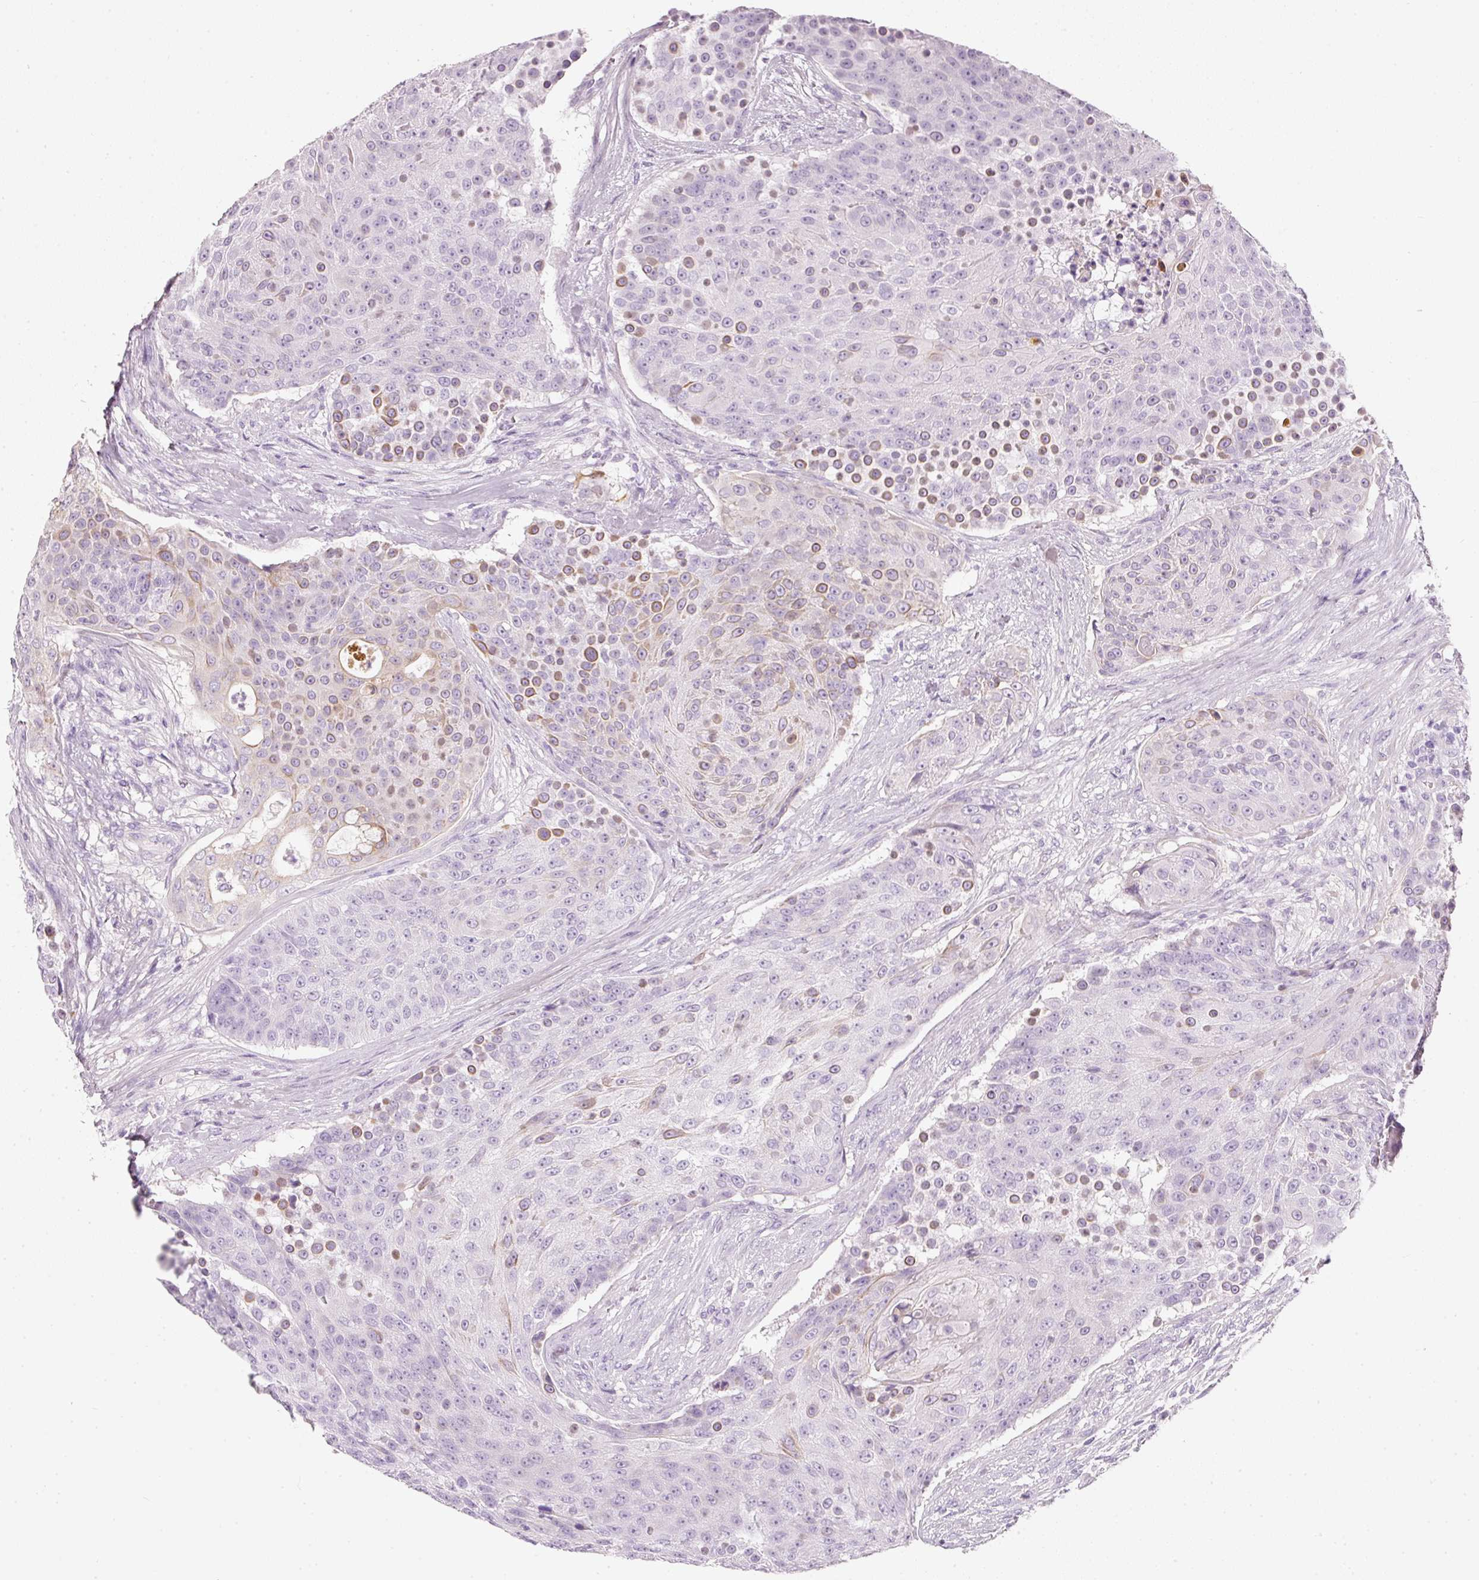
{"staining": {"intensity": "moderate", "quantity": "<25%", "location": "cytoplasmic/membranous"}, "tissue": "urothelial cancer", "cell_type": "Tumor cells", "image_type": "cancer", "snomed": [{"axis": "morphology", "description": "Urothelial carcinoma, High grade"}, {"axis": "topography", "description": "Urinary bladder"}], "caption": "Tumor cells display low levels of moderate cytoplasmic/membranous positivity in approximately <25% of cells in urothelial cancer. (DAB (3,3'-diaminobenzidine) IHC, brown staining for protein, blue staining for nuclei).", "gene": "PDXDC1", "patient": {"sex": "female", "age": 63}}